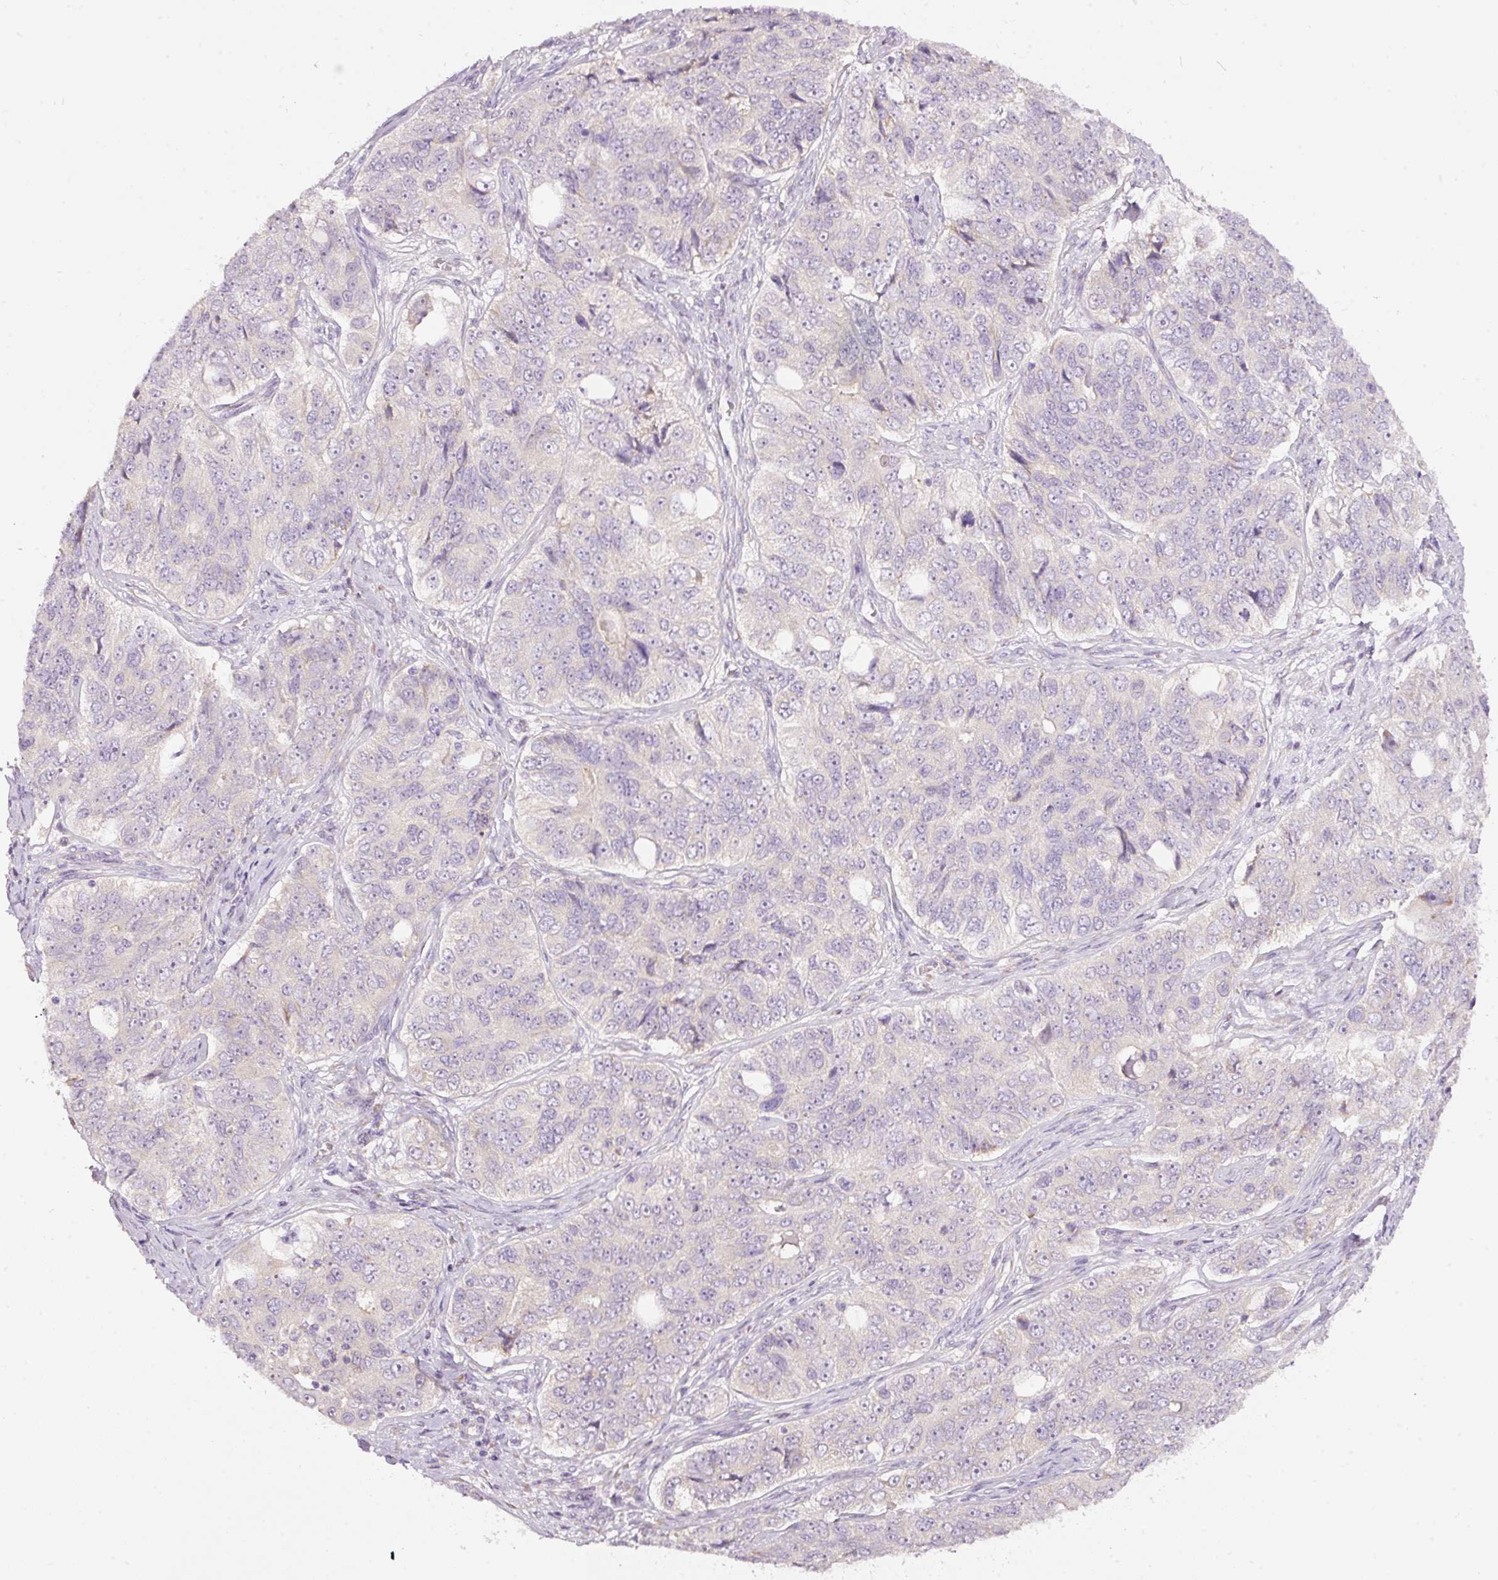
{"staining": {"intensity": "negative", "quantity": "none", "location": "none"}, "tissue": "ovarian cancer", "cell_type": "Tumor cells", "image_type": "cancer", "snomed": [{"axis": "morphology", "description": "Carcinoma, endometroid"}, {"axis": "topography", "description": "Ovary"}], "caption": "IHC micrograph of ovarian cancer stained for a protein (brown), which exhibits no expression in tumor cells. (DAB immunohistochemistry, high magnification).", "gene": "RSPO2", "patient": {"sex": "female", "age": 51}}